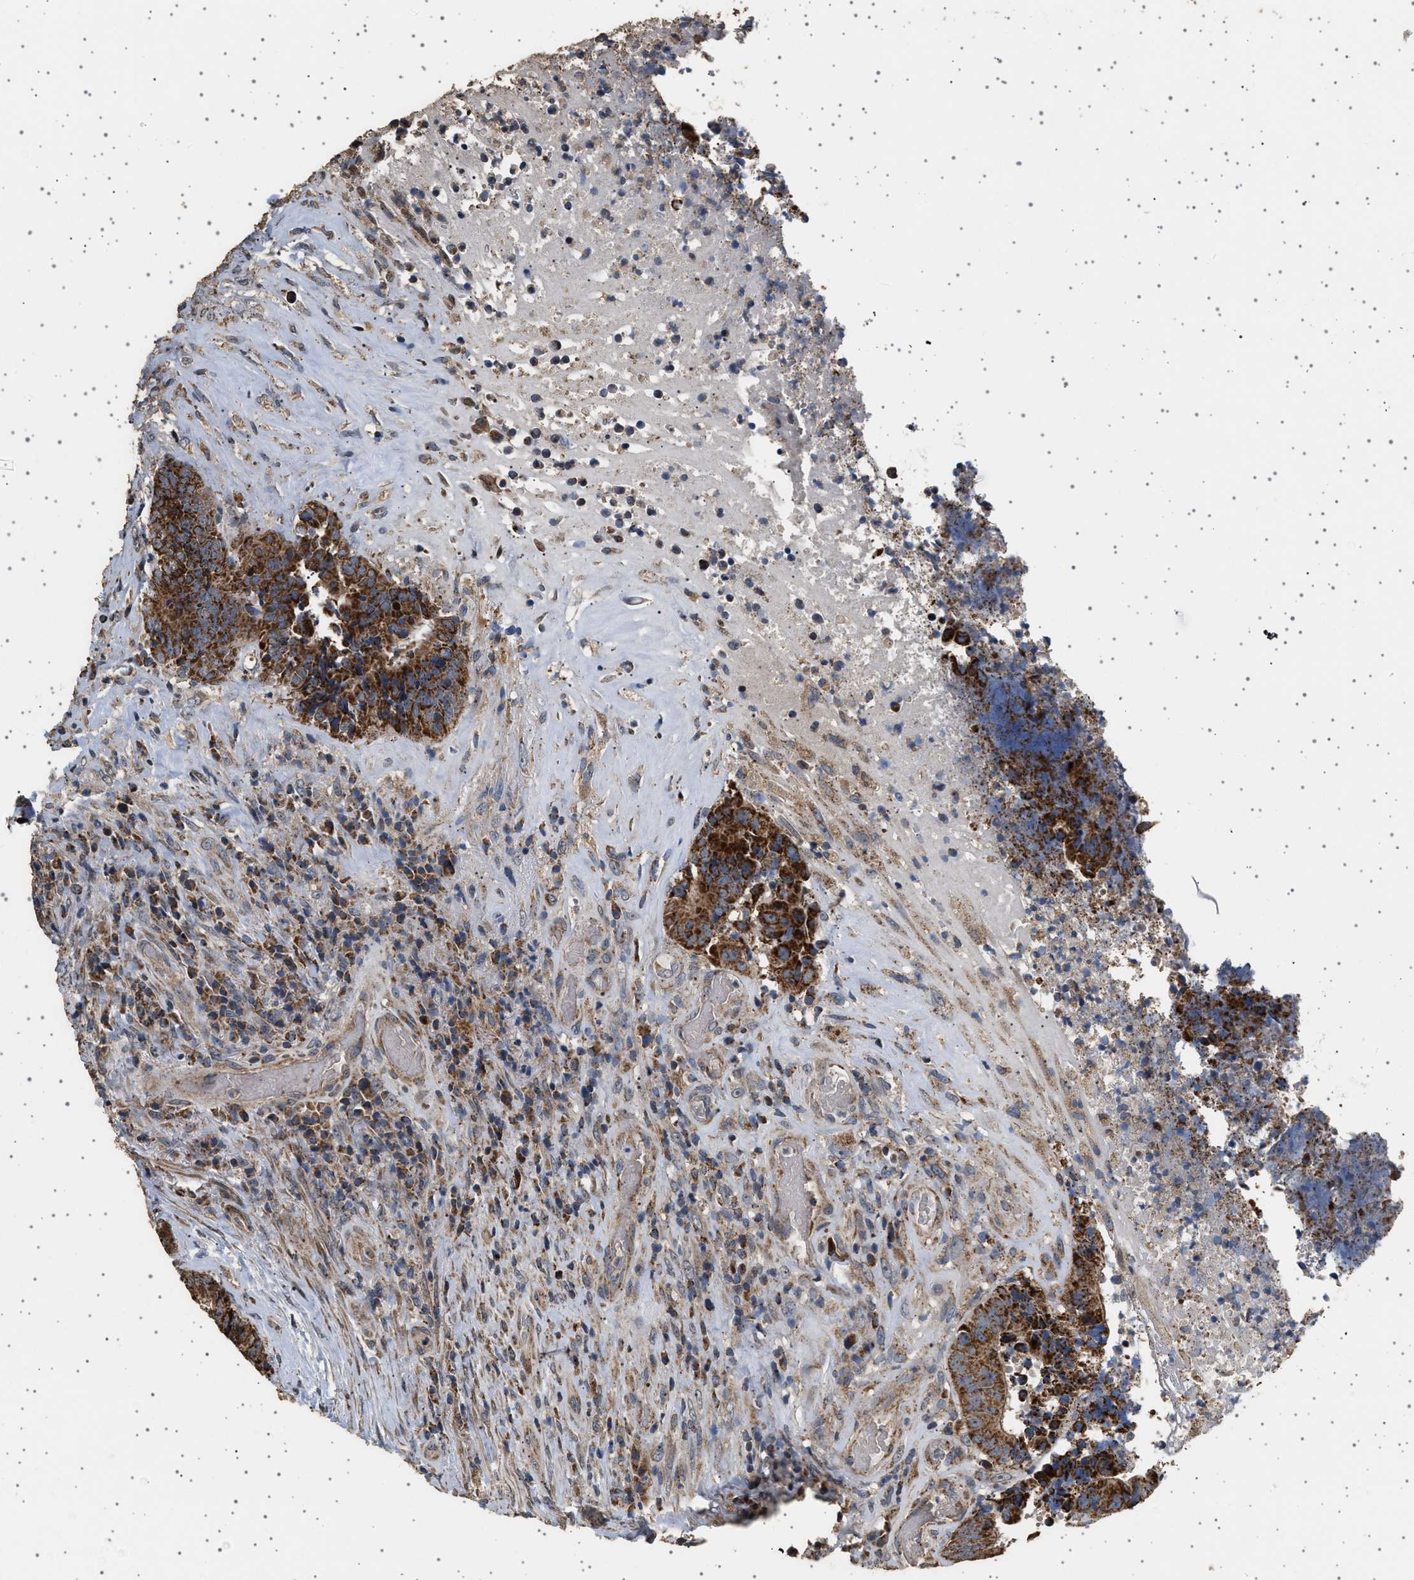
{"staining": {"intensity": "strong", "quantity": ">75%", "location": "cytoplasmic/membranous"}, "tissue": "colorectal cancer", "cell_type": "Tumor cells", "image_type": "cancer", "snomed": [{"axis": "morphology", "description": "Adenocarcinoma, NOS"}, {"axis": "topography", "description": "Rectum"}], "caption": "Immunohistochemical staining of human colorectal cancer demonstrates high levels of strong cytoplasmic/membranous staining in approximately >75% of tumor cells.", "gene": "KCNA4", "patient": {"sex": "male", "age": 72}}